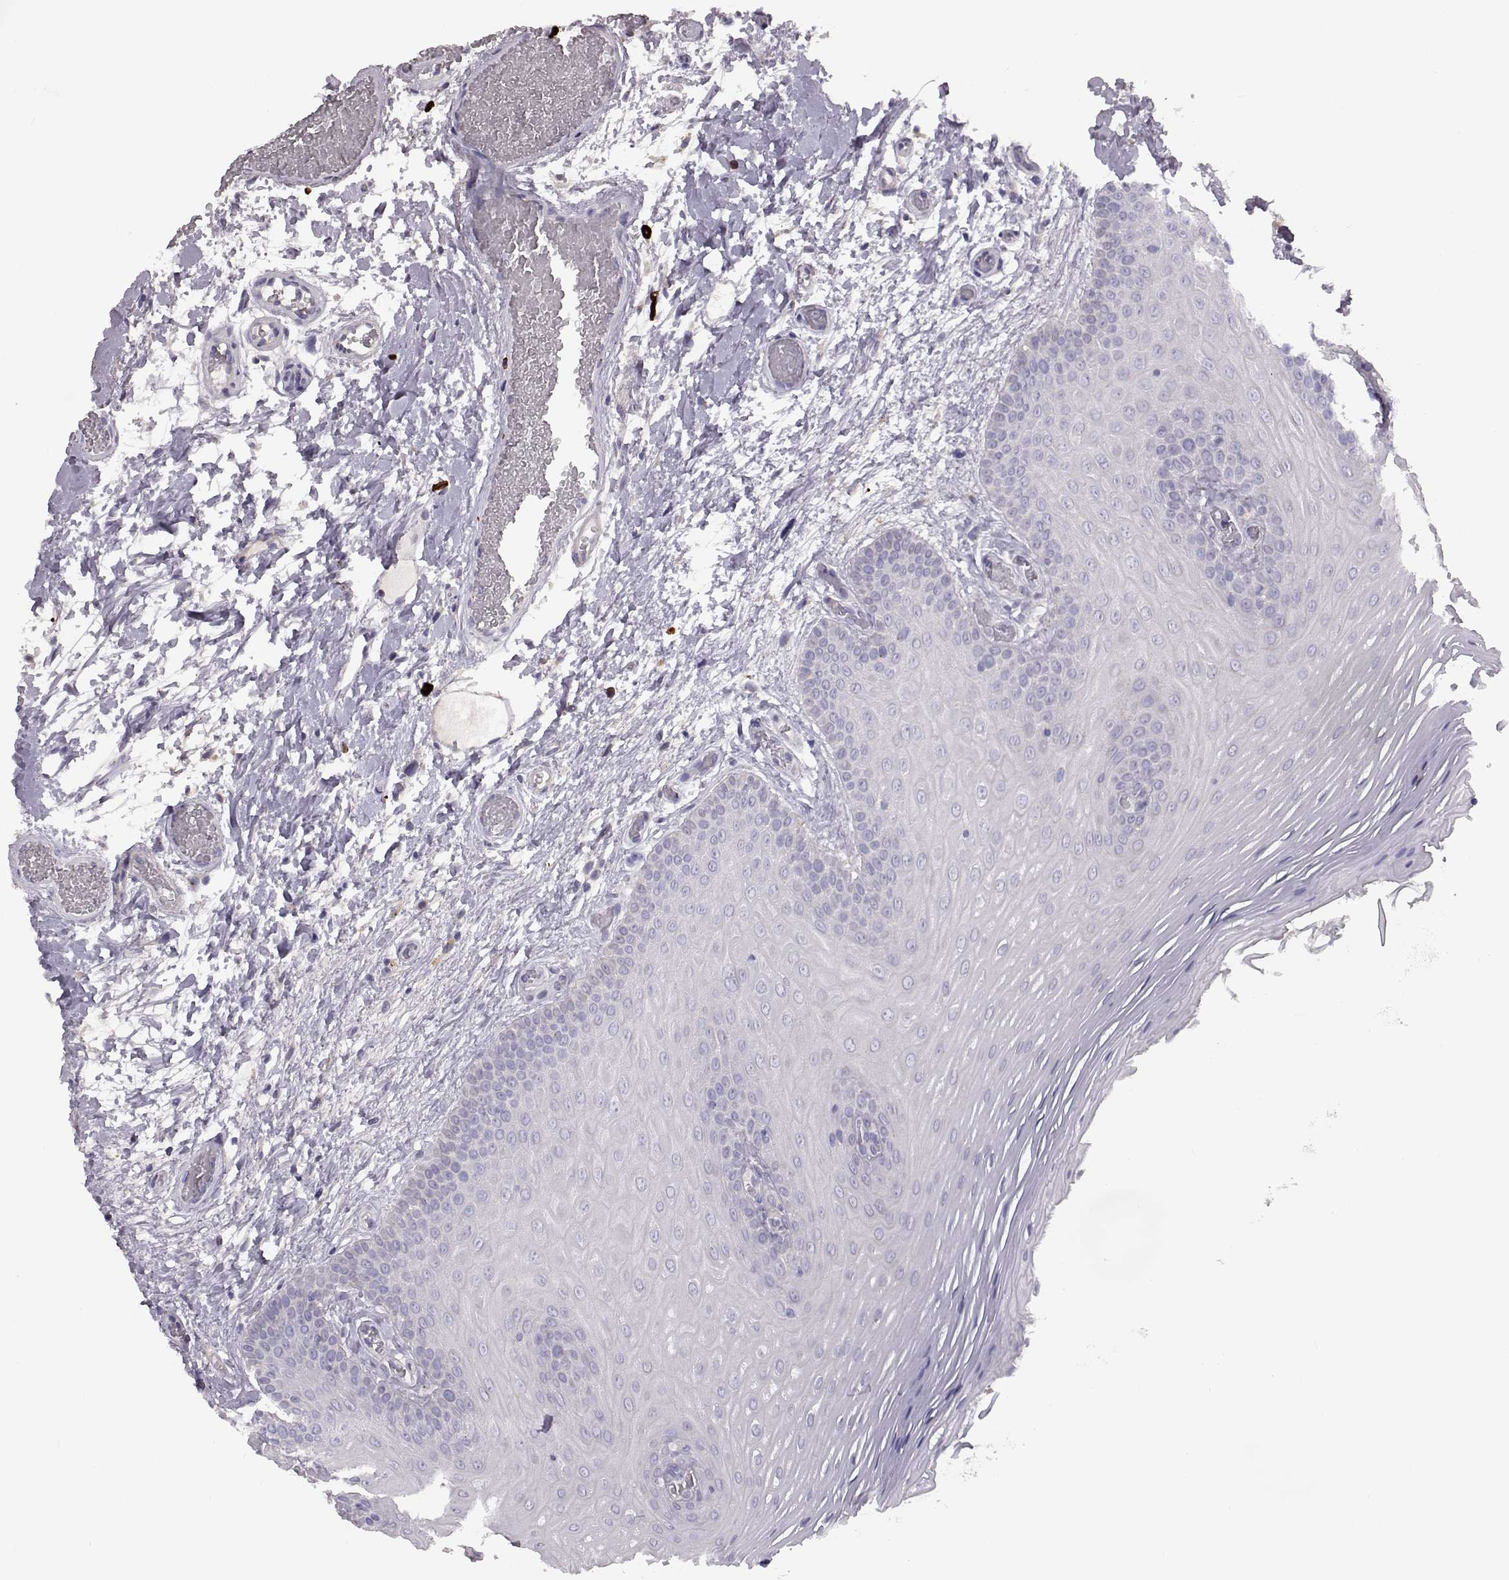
{"staining": {"intensity": "negative", "quantity": "none", "location": "none"}, "tissue": "oral mucosa", "cell_type": "Squamous epithelial cells", "image_type": "normal", "snomed": [{"axis": "morphology", "description": "Normal tissue, NOS"}, {"axis": "morphology", "description": "Squamous cell carcinoma, NOS"}, {"axis": "topography", "description": "Oral tissue"}, {"axis": "topography", "description": "Head-Neck"}], "caption": "Human oral mucosa stained for a protein using immunohistochemistry (IHC) exhibits no expression in squamous epithelial cells.", "gene": "ADGRG5", "patient": {"sex": "male", "age": 78}}